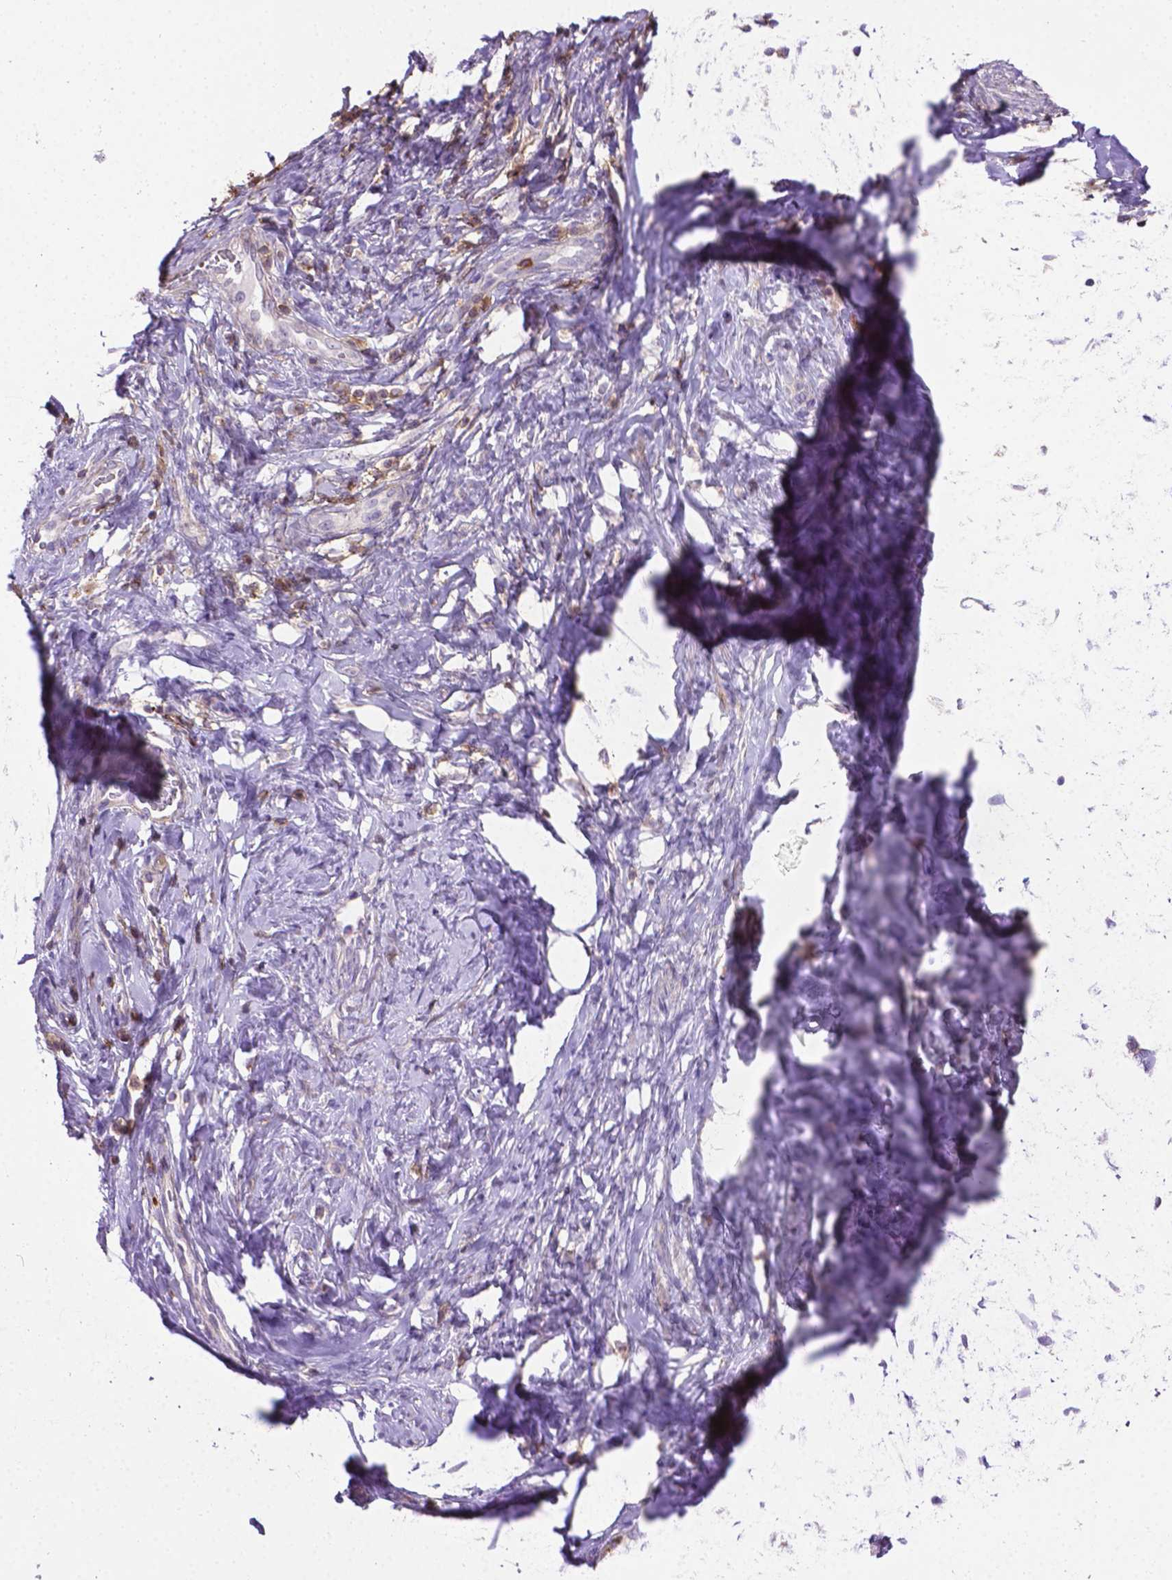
{"staining": {"intensity": "negative", "quantity": "none", "location": "none"}, "tissue": "cervical cancer", "cell_type": "Tumor cells", "image_type": "cancer", "snomed": [{"axis": "morphology", "description": "Normal tissue, NOS"}, {"axis": "morphology", "description": "Squamous cell carcinoma, NOS"}, {"axis": "topography", "description": "Cervix"}], "caption": "IHC histopathology image of human cervical cancer (squamous cell carcinoma) stained for a protein (brown), which displays no staining in tumor cells.", "gene": "ACAD10", "patient": {"sex": "female", "age": 51}}